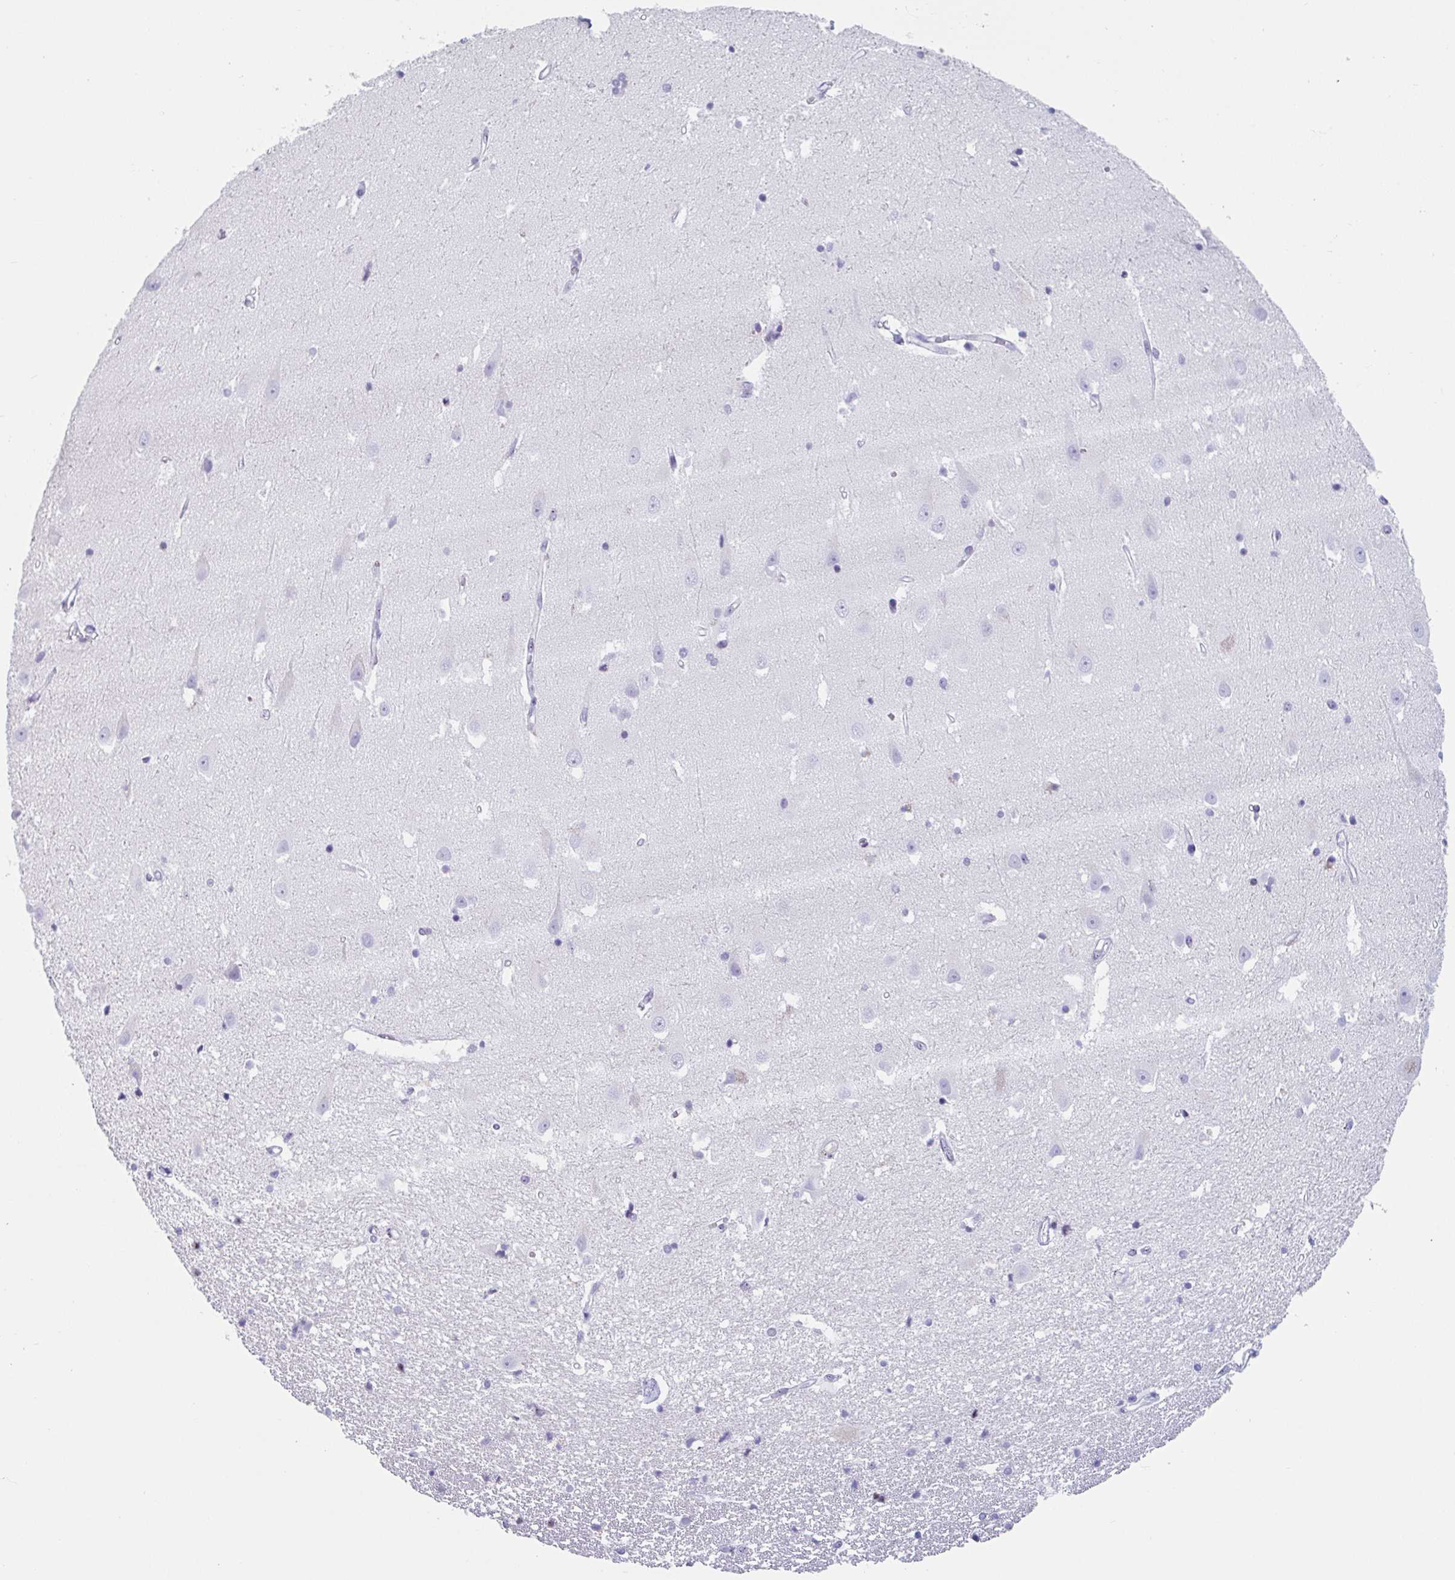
{"staining": {"intensity": "negative", "quantity": "none", "location": "none"}, "tissue": "hippocampus", "cell_type": "Glial cells", "image_type": "normal", "snomed": [{"axis": "morphology", "description": "Normal tissue, NOS"}, {"axis": "topography", "description": "Hippocampus"}], "caption": "This is a photomicrograph of immunohistochemistry (IHC) staining of normal hippocampus, which shows no positivity in glial cells.", "gene": "LENG9", "patient": {"sex": "male", "age": 63}}